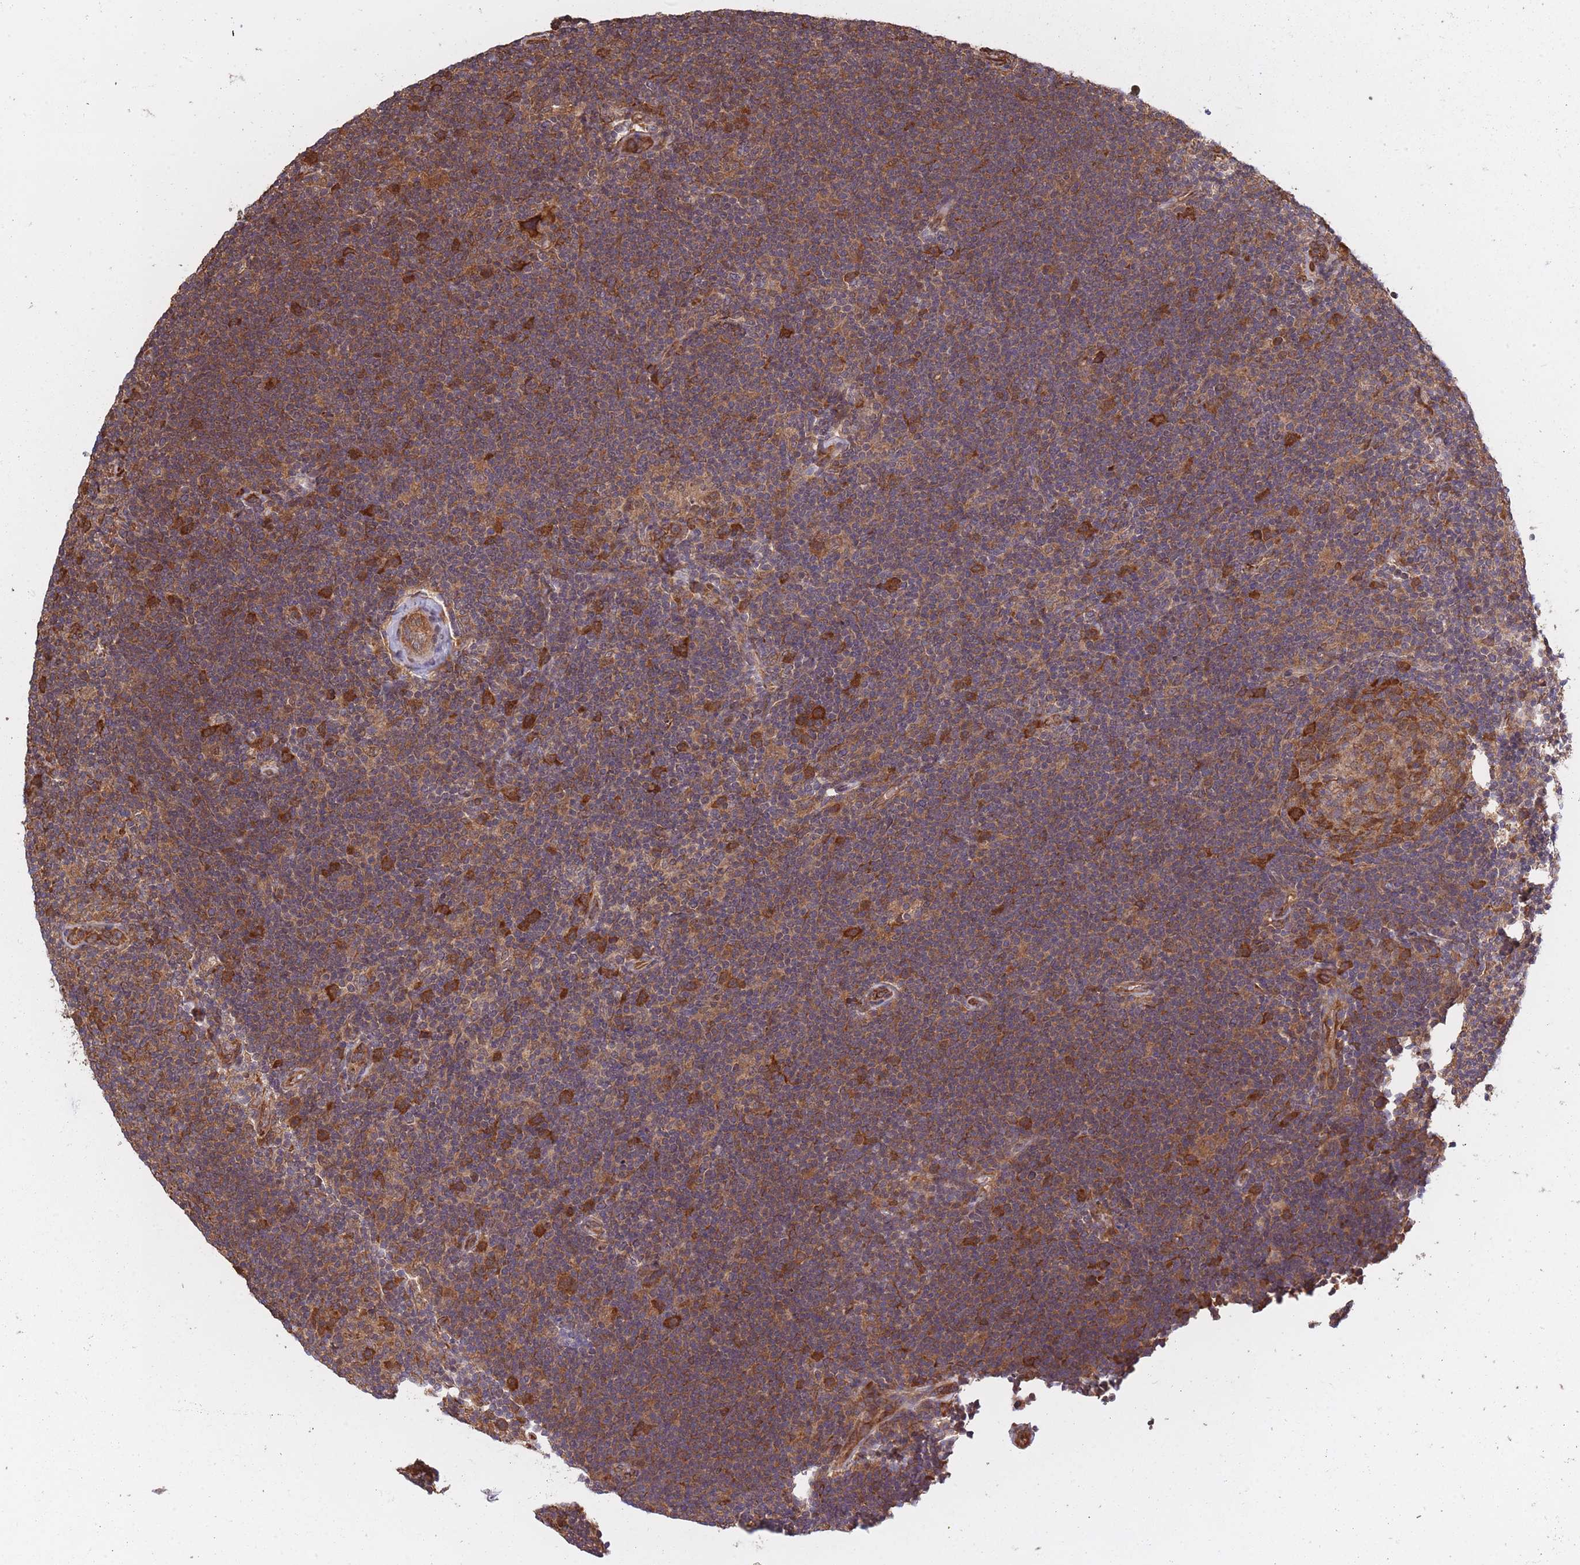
{"staining": {"intensity": "strong", "quantity": ">75%", "location": "cytoplasmic/membranous"}, "tissue": "lymphoma", "cell_type": "Tumor cells", "image_type": "cancer", "snomed": [{"axis": "morphology", "description": "Hodgkin's disease, NOS"}, {"axis": "topography", "description": "Lymph node"}], "caption": "Immunohistochemical staining of human lymphoma shows strong cytoplasmic/membranous protein staining in approximately >75% of tumor cells.", "gene": "ARL13B", "patient": {"sex": "female", "age": 57}}